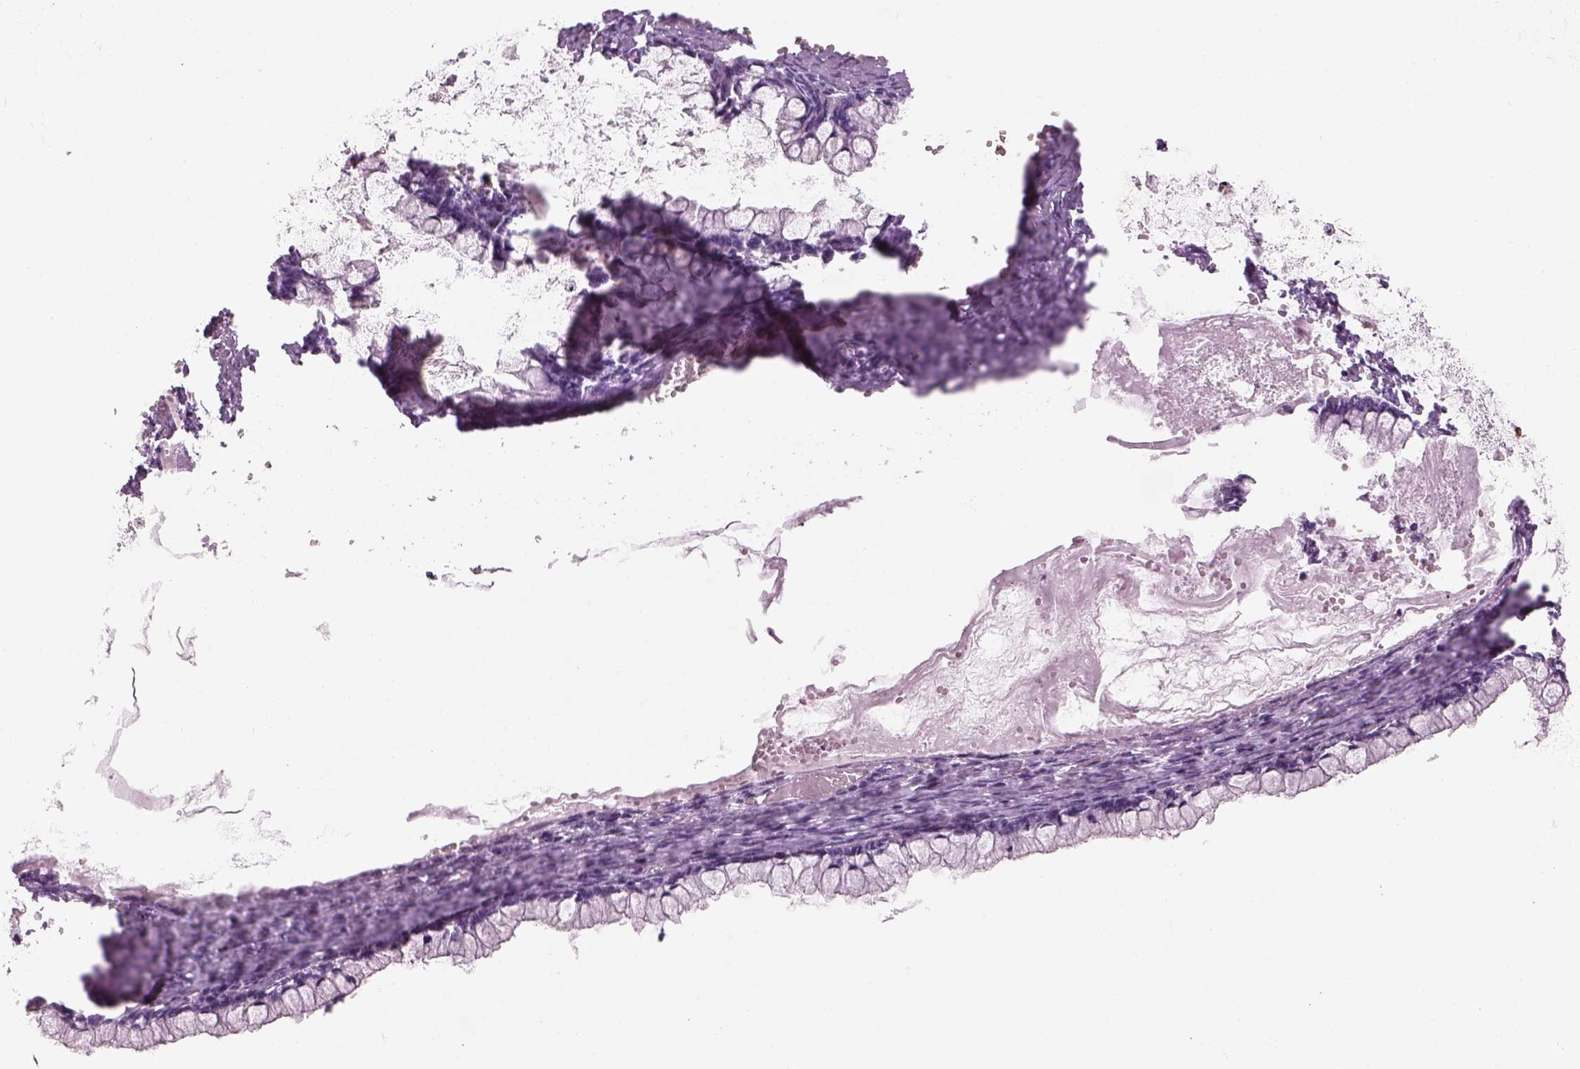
{"staining": {"intensity": "negative", "quantity": "none", "location": "none"}, "tissue": "ovarian cancer", "cell_type": "Tumor cells", "image_type": "cancer", "snomed": [{"axis": "morphology", "description": "Cystadenocarcinoma, mucinous, NOS"}, {"axis": "topography", "description": "Ovary"}], "caption": "This is an immunohistochemistry histopathology image of human ovarian cancer (mucinous cystadenocarcinoma). There is no positivity in tumor cells.", "gene": "SLC1A7", "patient": {"sex": "female", "age": 67}}